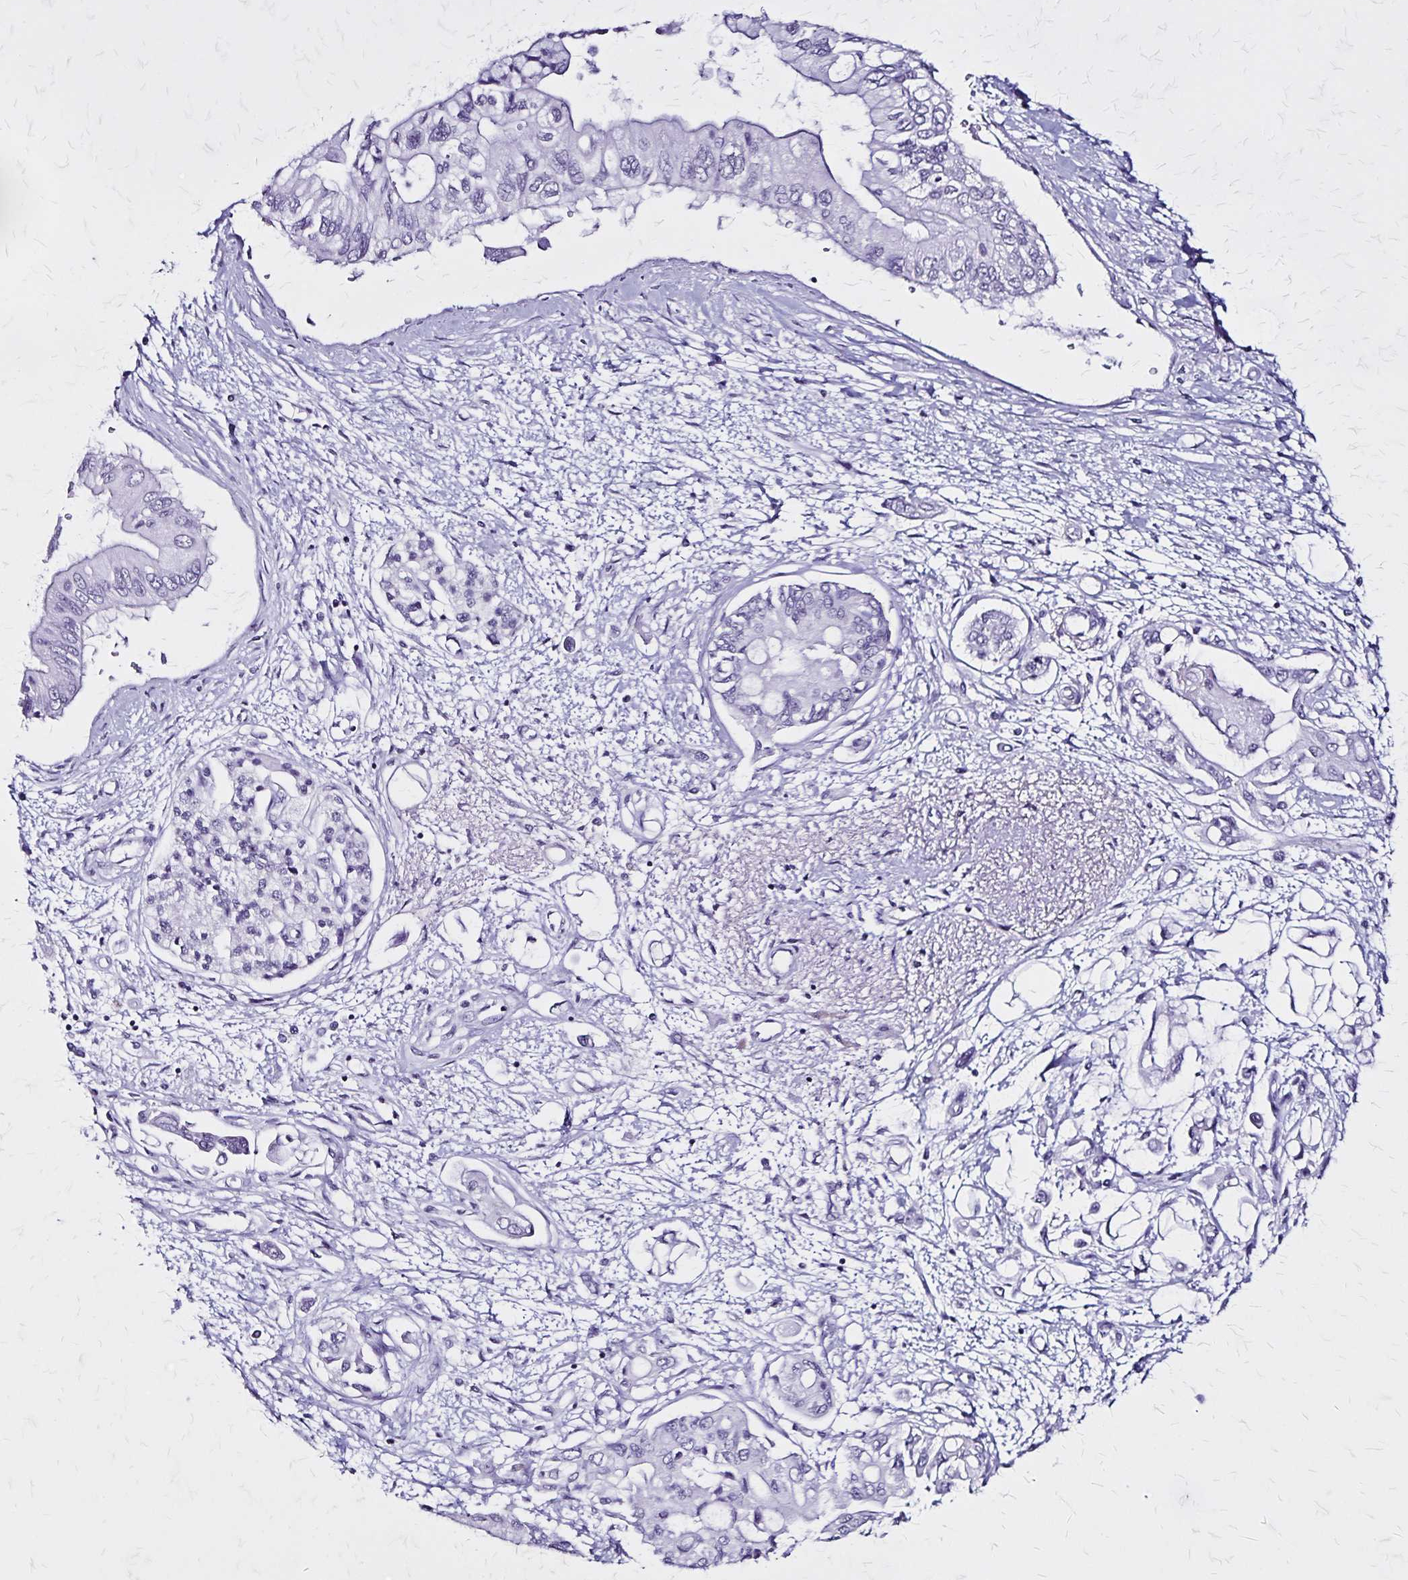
{"staining": {"intensity": "negative", "quantity": "none", "location": "none"}, "tissue": "pancreatic cancer", "cell_type": "Tumor cells", "image_type": "cancer", "snomed": [{"axis": "morphology", "description": "Adenocarcinoma, NOS"}, {"axis": "topography", "description": "Pancreas"}], "caption": "An IHC histopathology image of pancreatic cancer (adenocarcinoma) is shown. There is no staining in tumor cells of pancreatic cancer (adenocarcinoma). Nuclei are stained in blue.", "gene": "KRT2", "patient": {"sex": "female", "age": 77}}